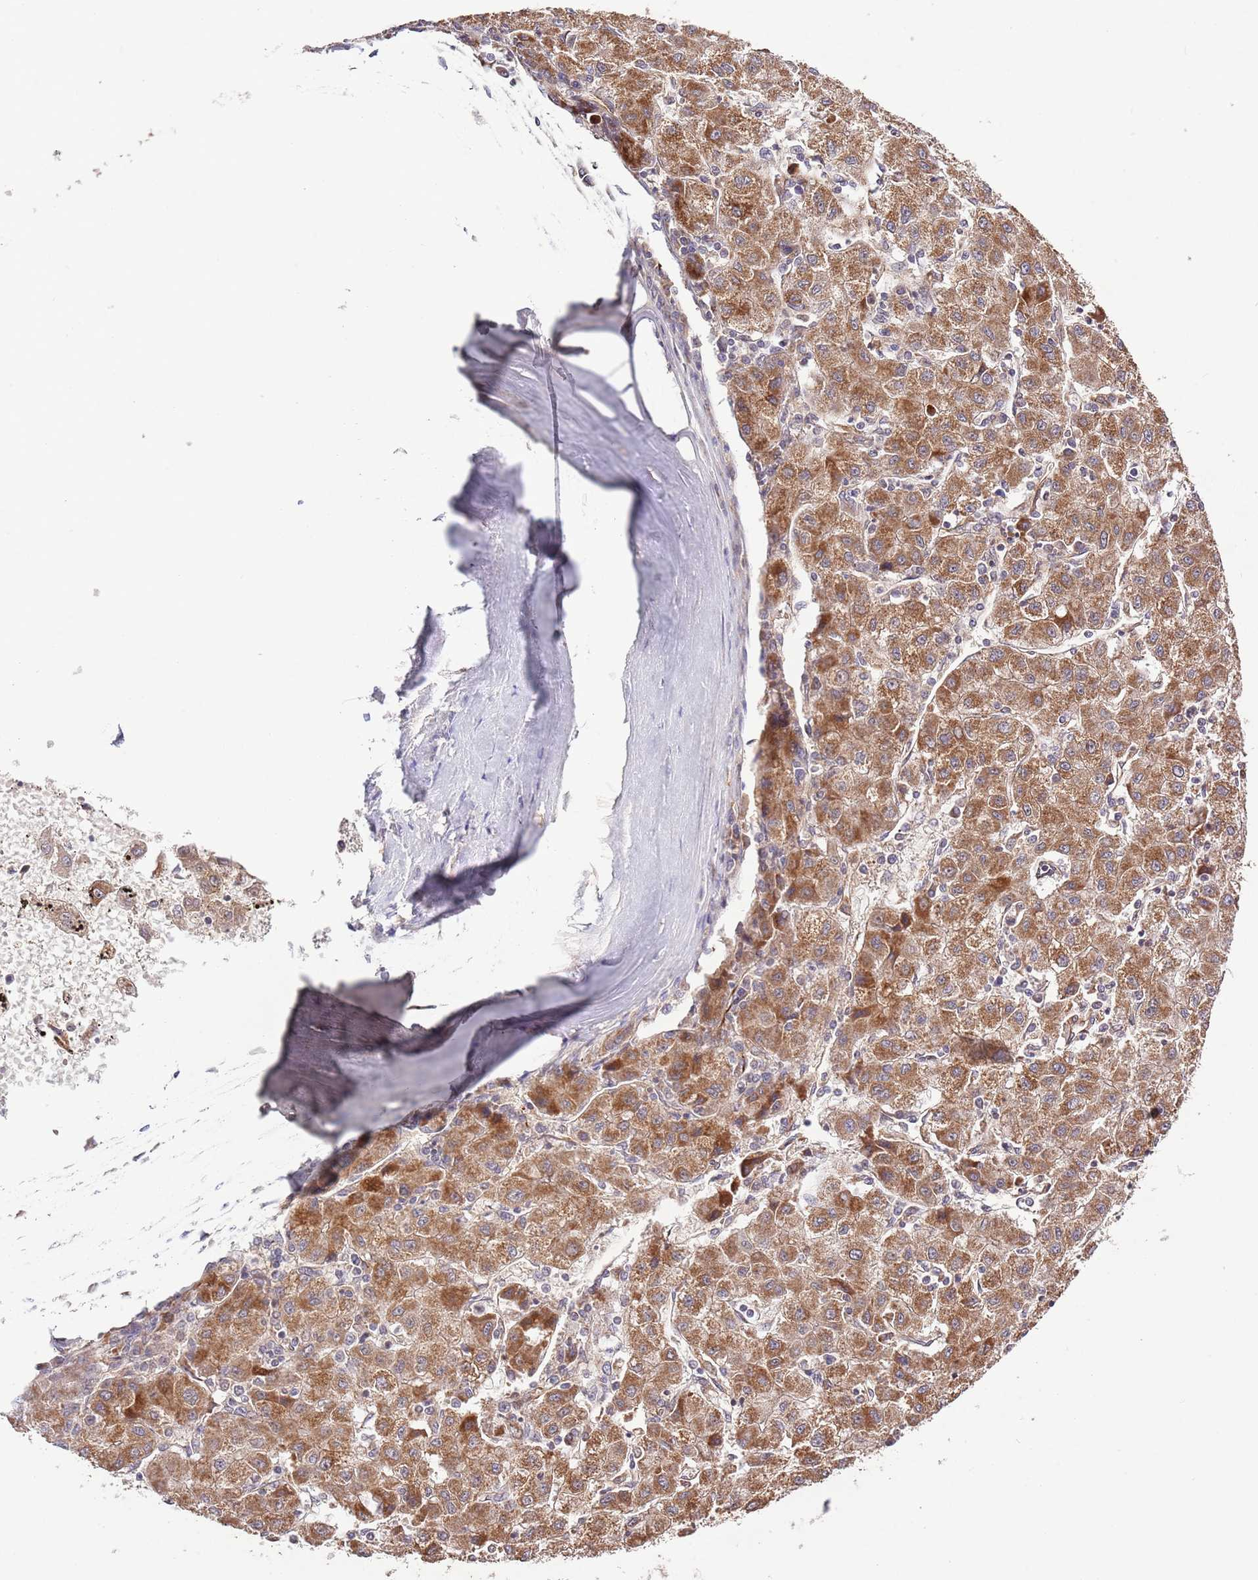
{"staining": {"intensity": "moderate", "quantity": ">75%", "location": "cytoplasmic/membranous"}, "tissue": "liver cancer", "cell_type": "Tumor cells", "image_type": "cancer", "snomed": [{"axis": "morphology", "description": "Carcinoma, Hepatocellular, NOS"}, {"axis": "topography", "description": "Liver"}], "caption": "Immunohistochemistry (DAB) staining of liver cancer demonstrates moderate cytoplasmic/membranous protein expression in approximately >75% of tumor cells. (DAB (3,3'-diaminobenzidine) IHC with brightfield microscopy, high magnification).", "gene": "IVD", "patient": {"sex": "male", "age": 72}}